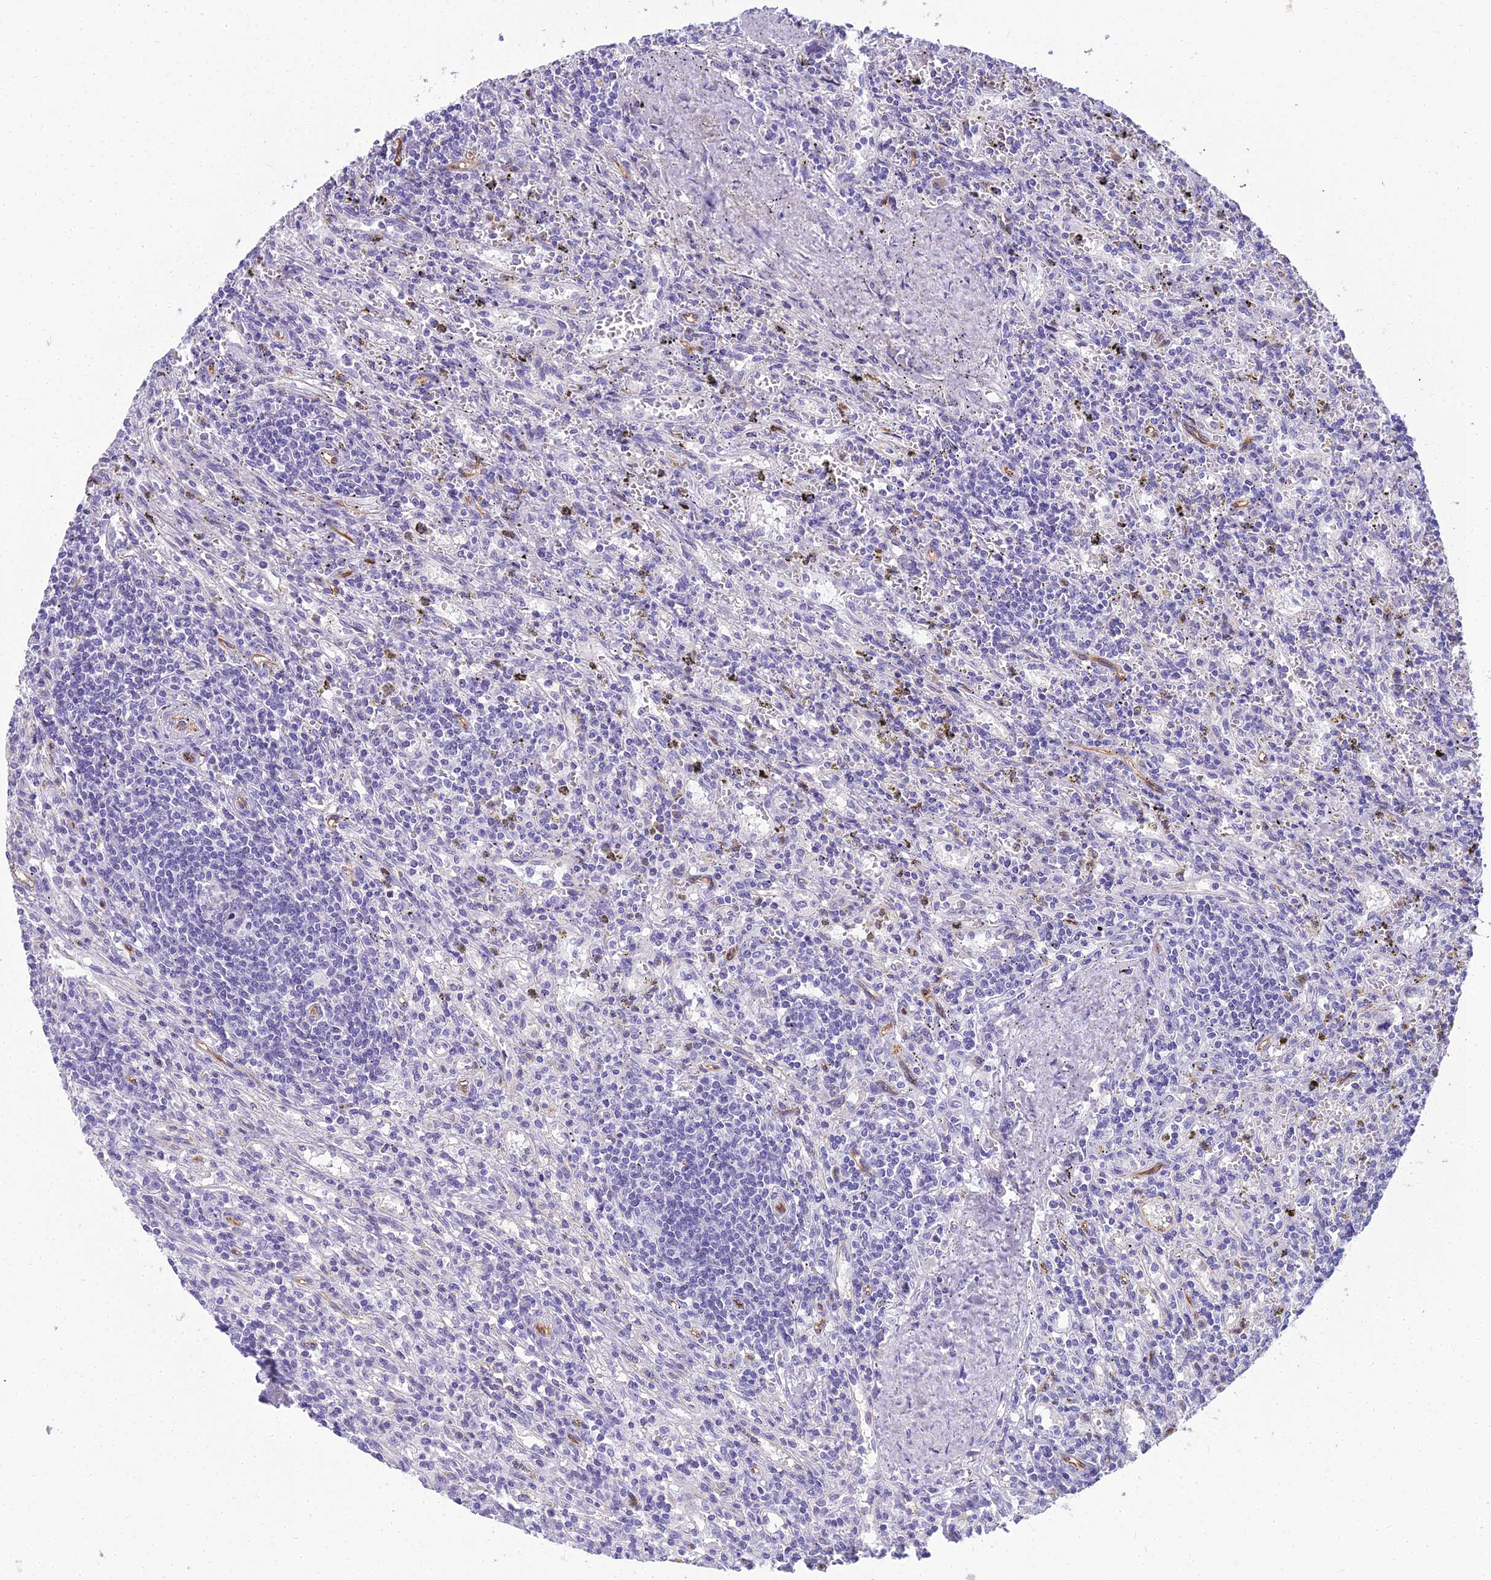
{"staining": {"intensity": "negative", "quantity": "none", "location": "none"}, "tissue": "lymphoma", "cell_type": "Tumor cells", "image_type": "cancer", "snomed": [{"axis": "morphology", "description": "Malignant lymphoma, non-Hodgkin's type, Low grade"}, {"axis": "topography", "description": "Spleen"}], "caption": "The photomicrograph displays no significant positivity in tumor cells of malignant lymphoma, non-Hodgkin's type (low-grade).", "gene": "NINJ1", "patient": {"sex": "male", "age": 76}}